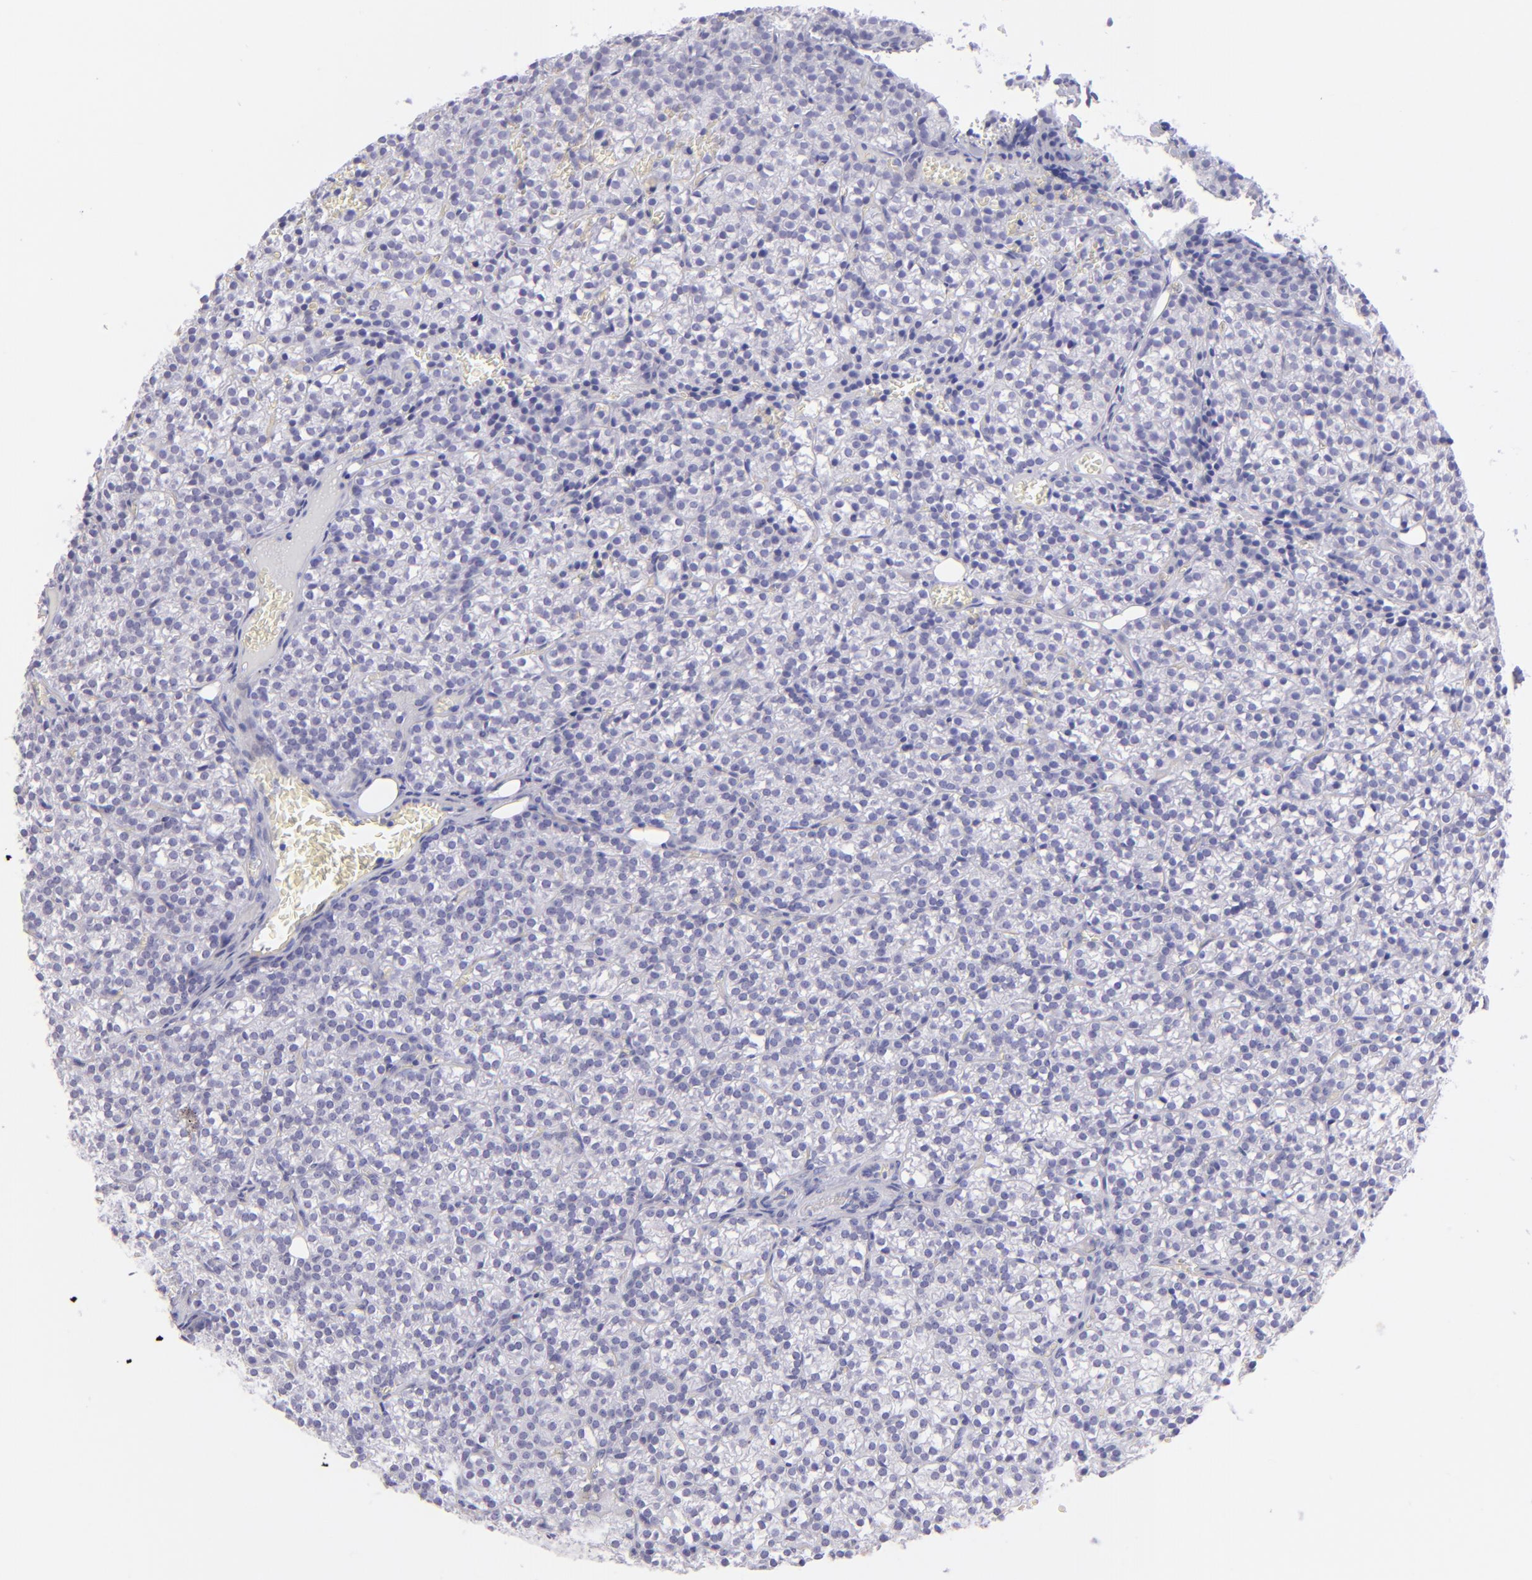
{"staining": {"intensity": "negative", "quantity": "none", "location": "none"}, "tissue": "parathyroid gland", "cell_type": "Glandular cells", "image_type": "normal", "snomed": [{"axis": "morphology", "description": "Normal tissue, NOS"}, {"axis": "topography", "description": "Parathyroid gland"}], "caption": "High magnification brightfield microscopy of normal parathyroid gland stained with DAB (brown) and counterstained with hematoxylin (blue): glandular cells show no significant positivity.", "gene": "CD72", "patient": {"sex": "female", "age": 17}}